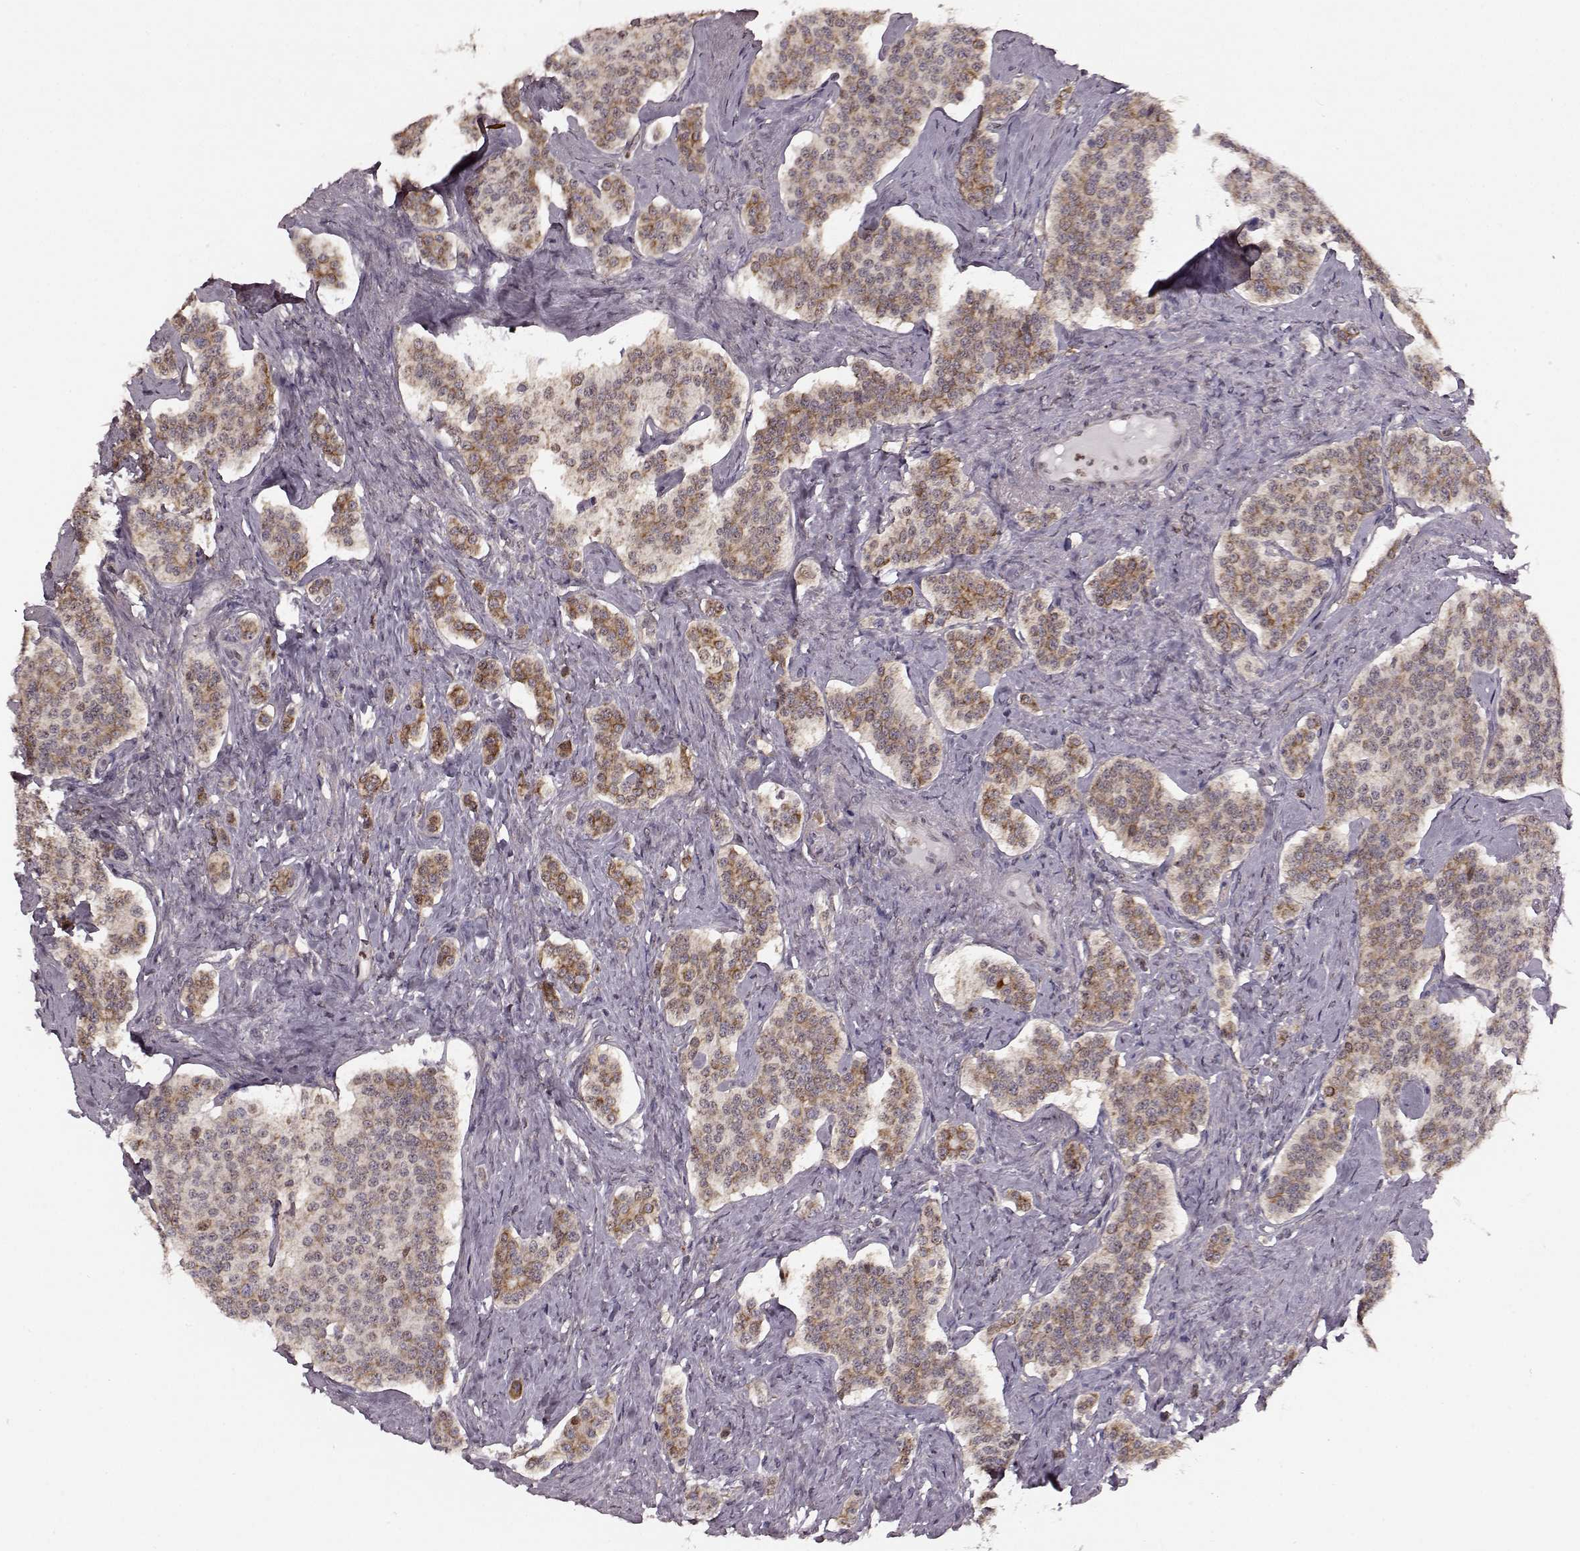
{"staining": {"intensity": "moderate", "quantity": "<25%", "location": "nuclear"}, "tissue": "carcinoid", "cell_type": "Tumor cells", "image_type": "cancer", "snomed": [{"axis": "morphology", "description": "Carcinoid, malignant, NOS"}, {"axis": "topography", "description": "Small intestine"}], "caption": "Brown immunohistochemical staining in malignant carcinoid exhibits moderate nuclear staining in approximately <25% of tumor cells. The staining was performed using DAB, with brown indicating positive protein expression. Nuclei are stained blue with hematoxylin.", "gene": "KLF6", "patient": {"sex": "female", "age": 58}}